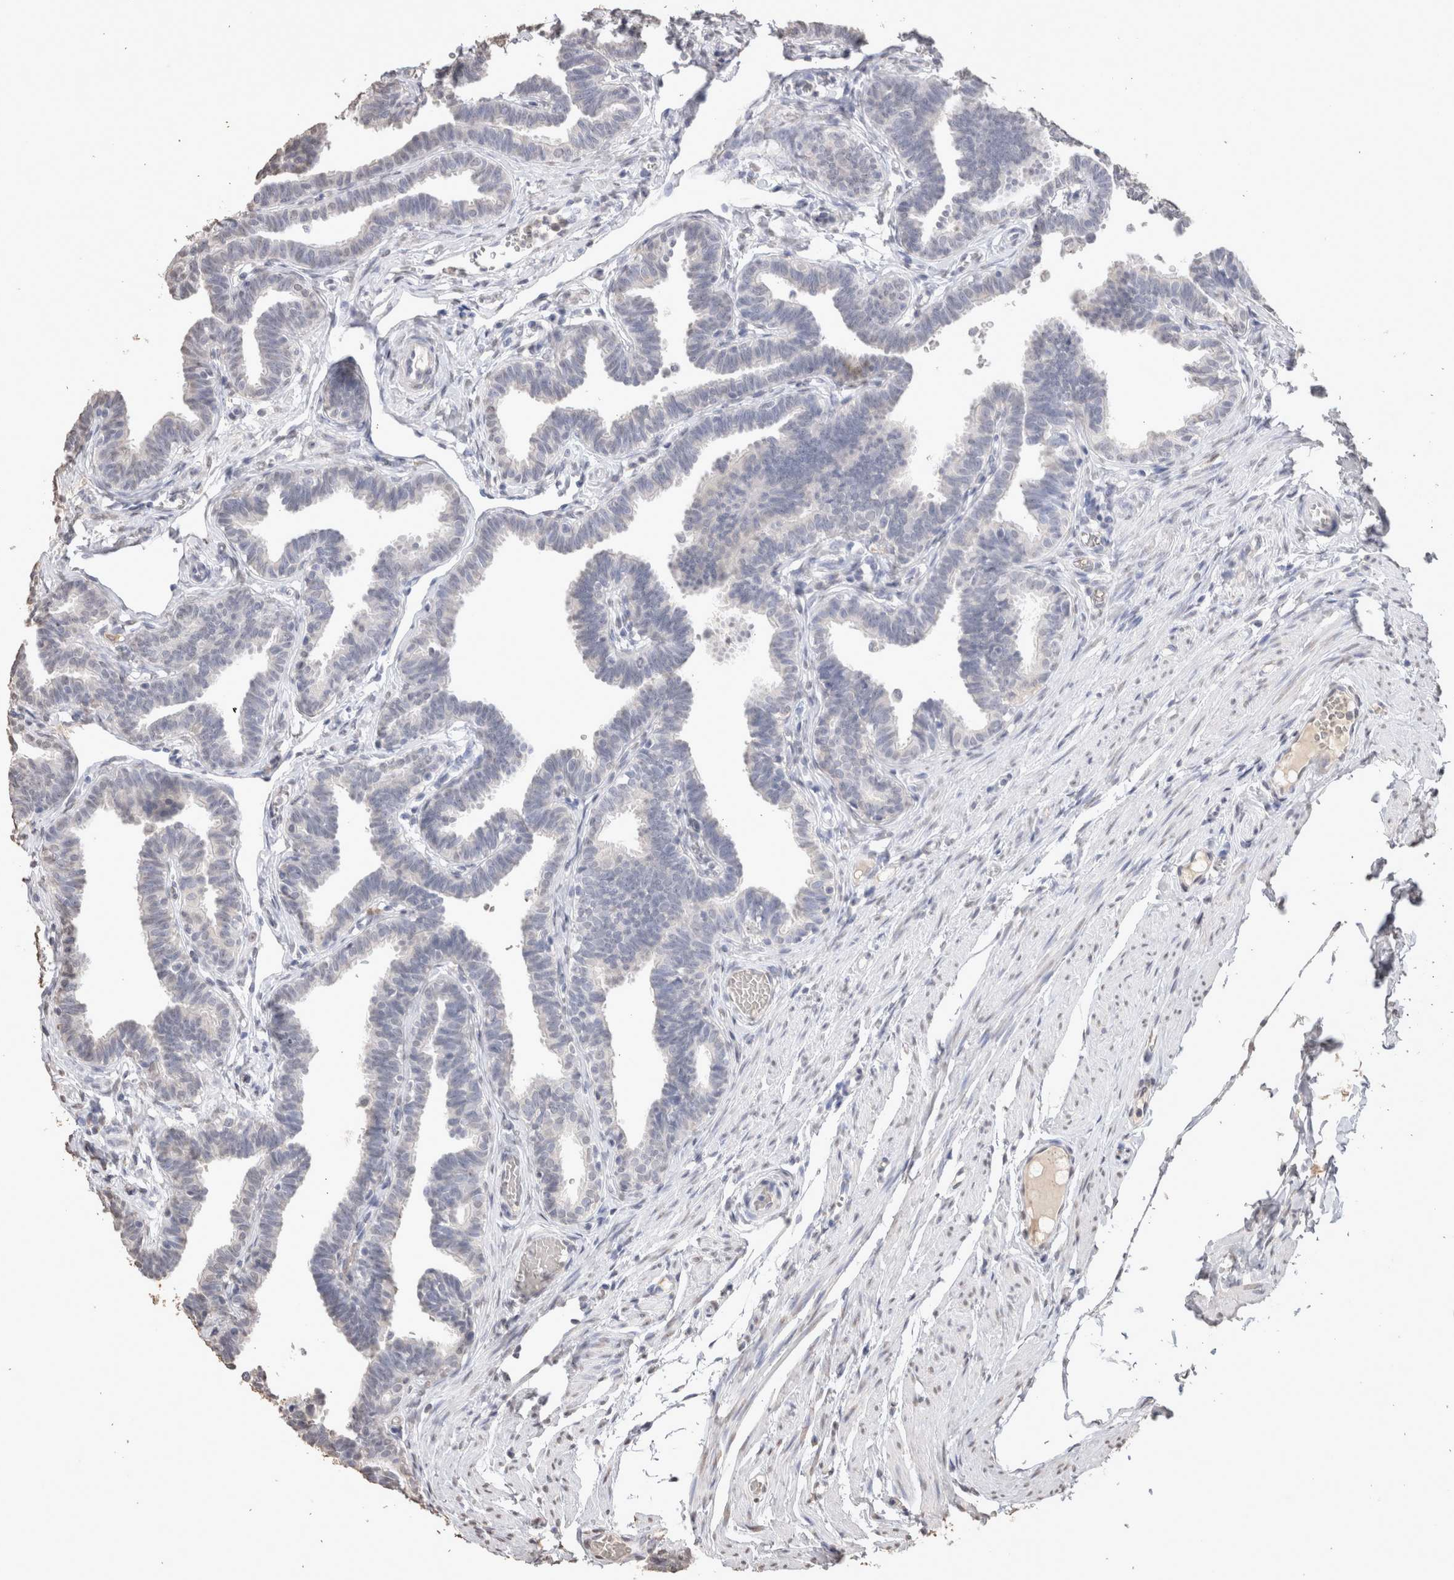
{"staining": {"intensity": "negative", "quantity": "none", "location": "none"}, "tissue": "fallopian tube", "cell_type": "Glandular cells", "image_type": "normal", "snomed": [{"axis": "morphology", "description": "Normal tissue, NOS"}, {"axis": "topography", "description": "Fallopian tube"}, {"axis": "topography", "description": "Ovary"}], "caption": "Immunohistochemistry (IHC) micrograph of benign human fallopian tube stained for a protein (brown), which demonstrates no staining in glandular cells.", "gene": "LGALS2", "patient": {"sex": "female", "age": 23}}